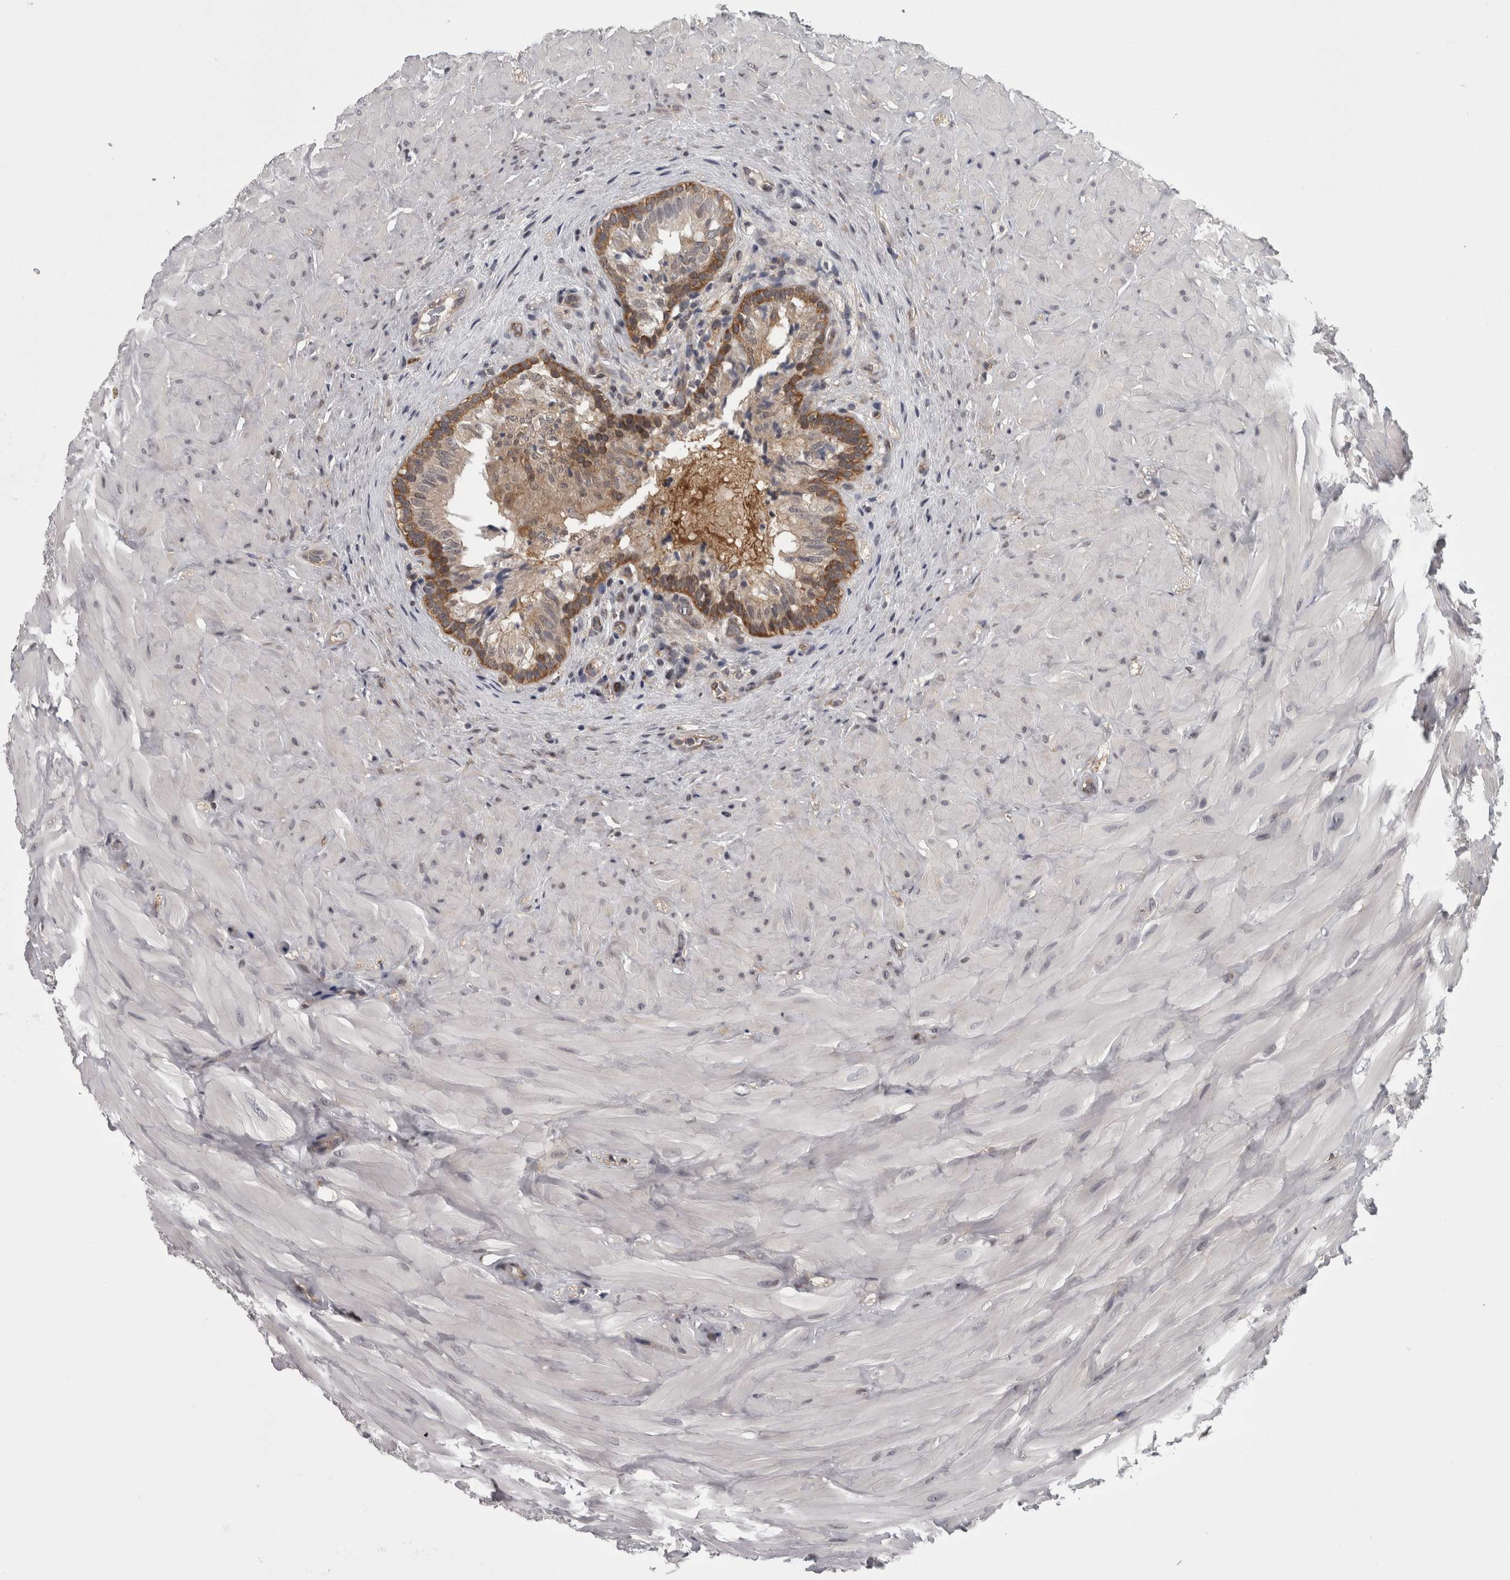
{"staining": {"intensity": "moderate", "quantity": "25%-75%", "location": "cytoplasmic/membranous"}, "tissue": "epididymis", "cell_type": "Glandular cells", "image_type": "normal", "snomed": [{"axis": "morphology", "description": "Normal tissue, NOS"}, {"axis": "topography", "description": "Soft tissue"}, {"axis": "topography", "description": "Epididymis"}], "caption": "Immunohistochemical staining of normal epididymis reveals medium levels of moderate cytoplasmic/membranous expression in approximately 25%-75% of glandular cells. (Stains: DAB in brown, nuclei in blue, Microscopy: brightfield microscopy at high magnification).", "gene": "CACYBP", "patient": {"sex": "male", "age": 26}}